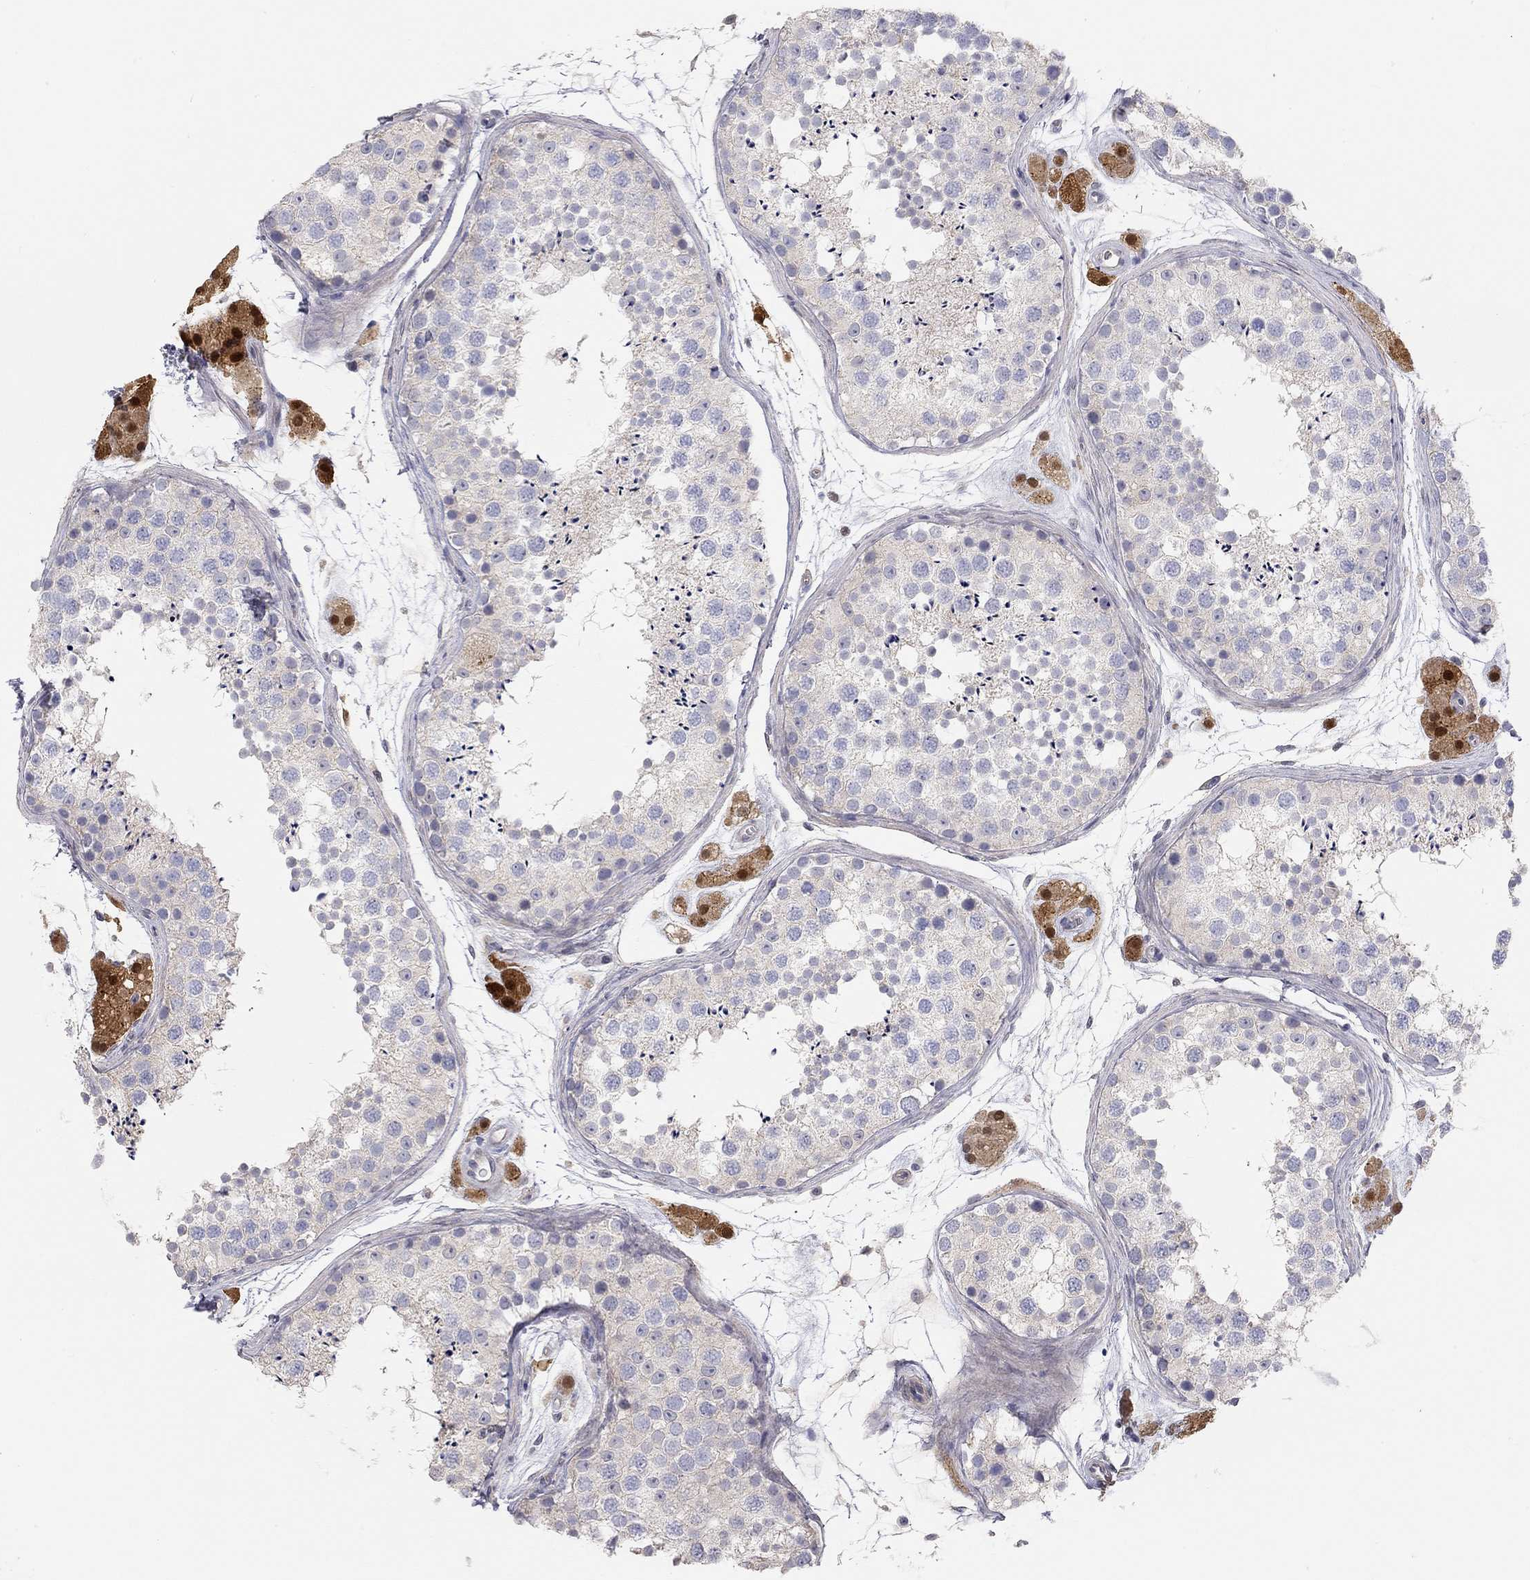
{"staining": {"intensity": "negative", "quantity": "none", "location": "none"}, "tissue": "testis", "cell_type": "Cells in seminiferous ducts", "image_type": "normal", "snomed": [{"axis": "morphology", "description": "Normal tissue, NOS"}, {"axis": "topography", "description": "Testis"}], "caption": "The image exhibits no significant positivity in cells in seminiferous ducts of testis.", "gene": "PAPSS2", "patient": {"sex": "male", "age": 41}}